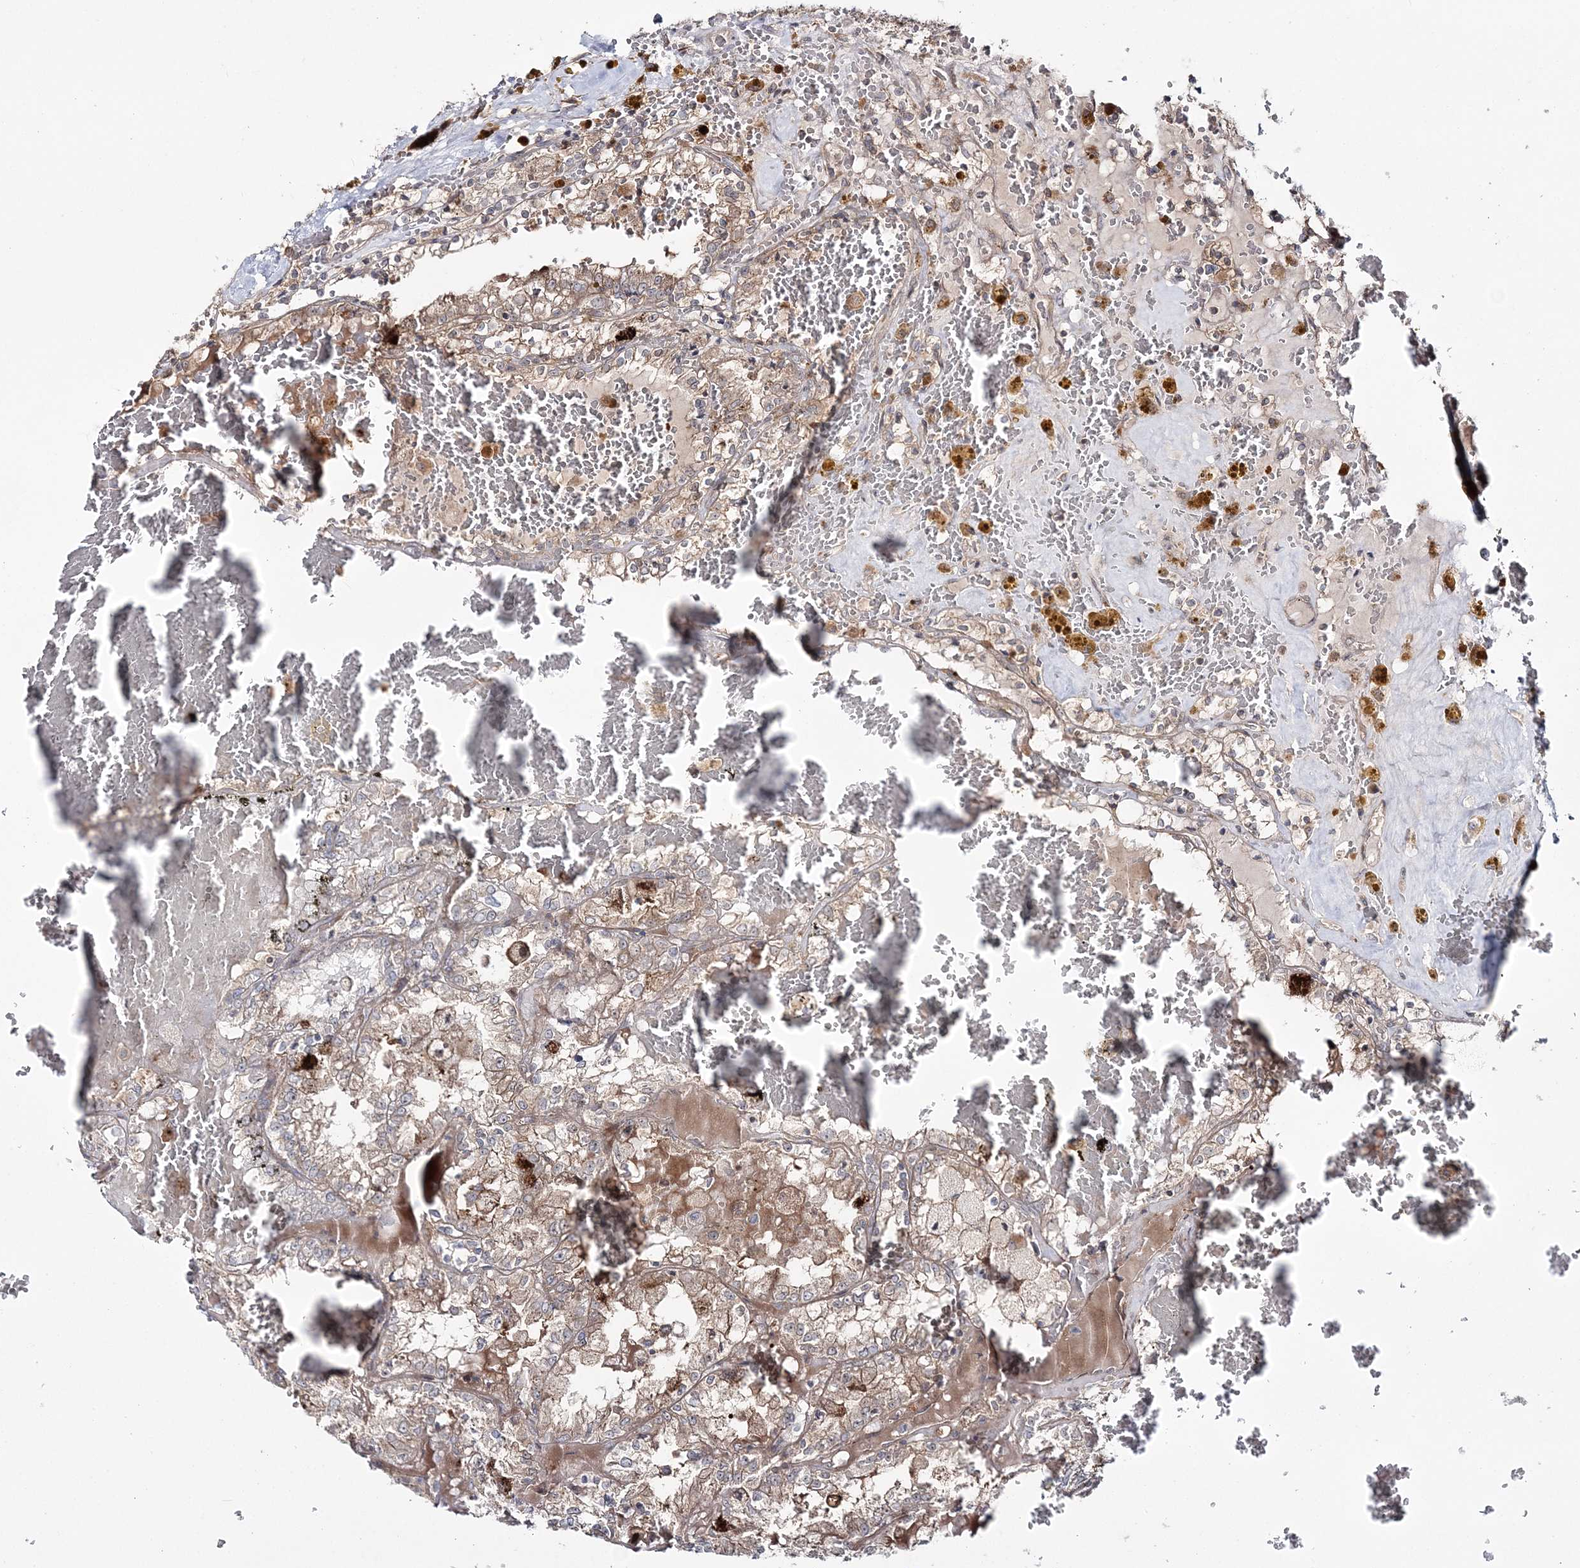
{"staining": {"intensity": "weak", "quantity": "25%-75%", "location": "cytoplasmic/membranous"}, "tissue": "renal cancer", "cell_type": "Tumor cells", "image_type": "cancer", "snomed": [{"axis": "morphology", "description": "Adenocarcinoma, NOS"}, {"axis": "topography", "description": "Kidney"}], "caption": "Immunohistochemistry (IHC) (DAB) staining of human renal cancer (adenocarcinoma) exhibits weak cytoplasmic/membranous protein staining in approximately 25%-75% of tumor cells. The staining is performed using DAB brown chromogen to label protein expression. The nuclei are counter-stained blue using hematoxylin.", "gene": "MOCS2", "patient": {"sex": "female", "age": 56}}